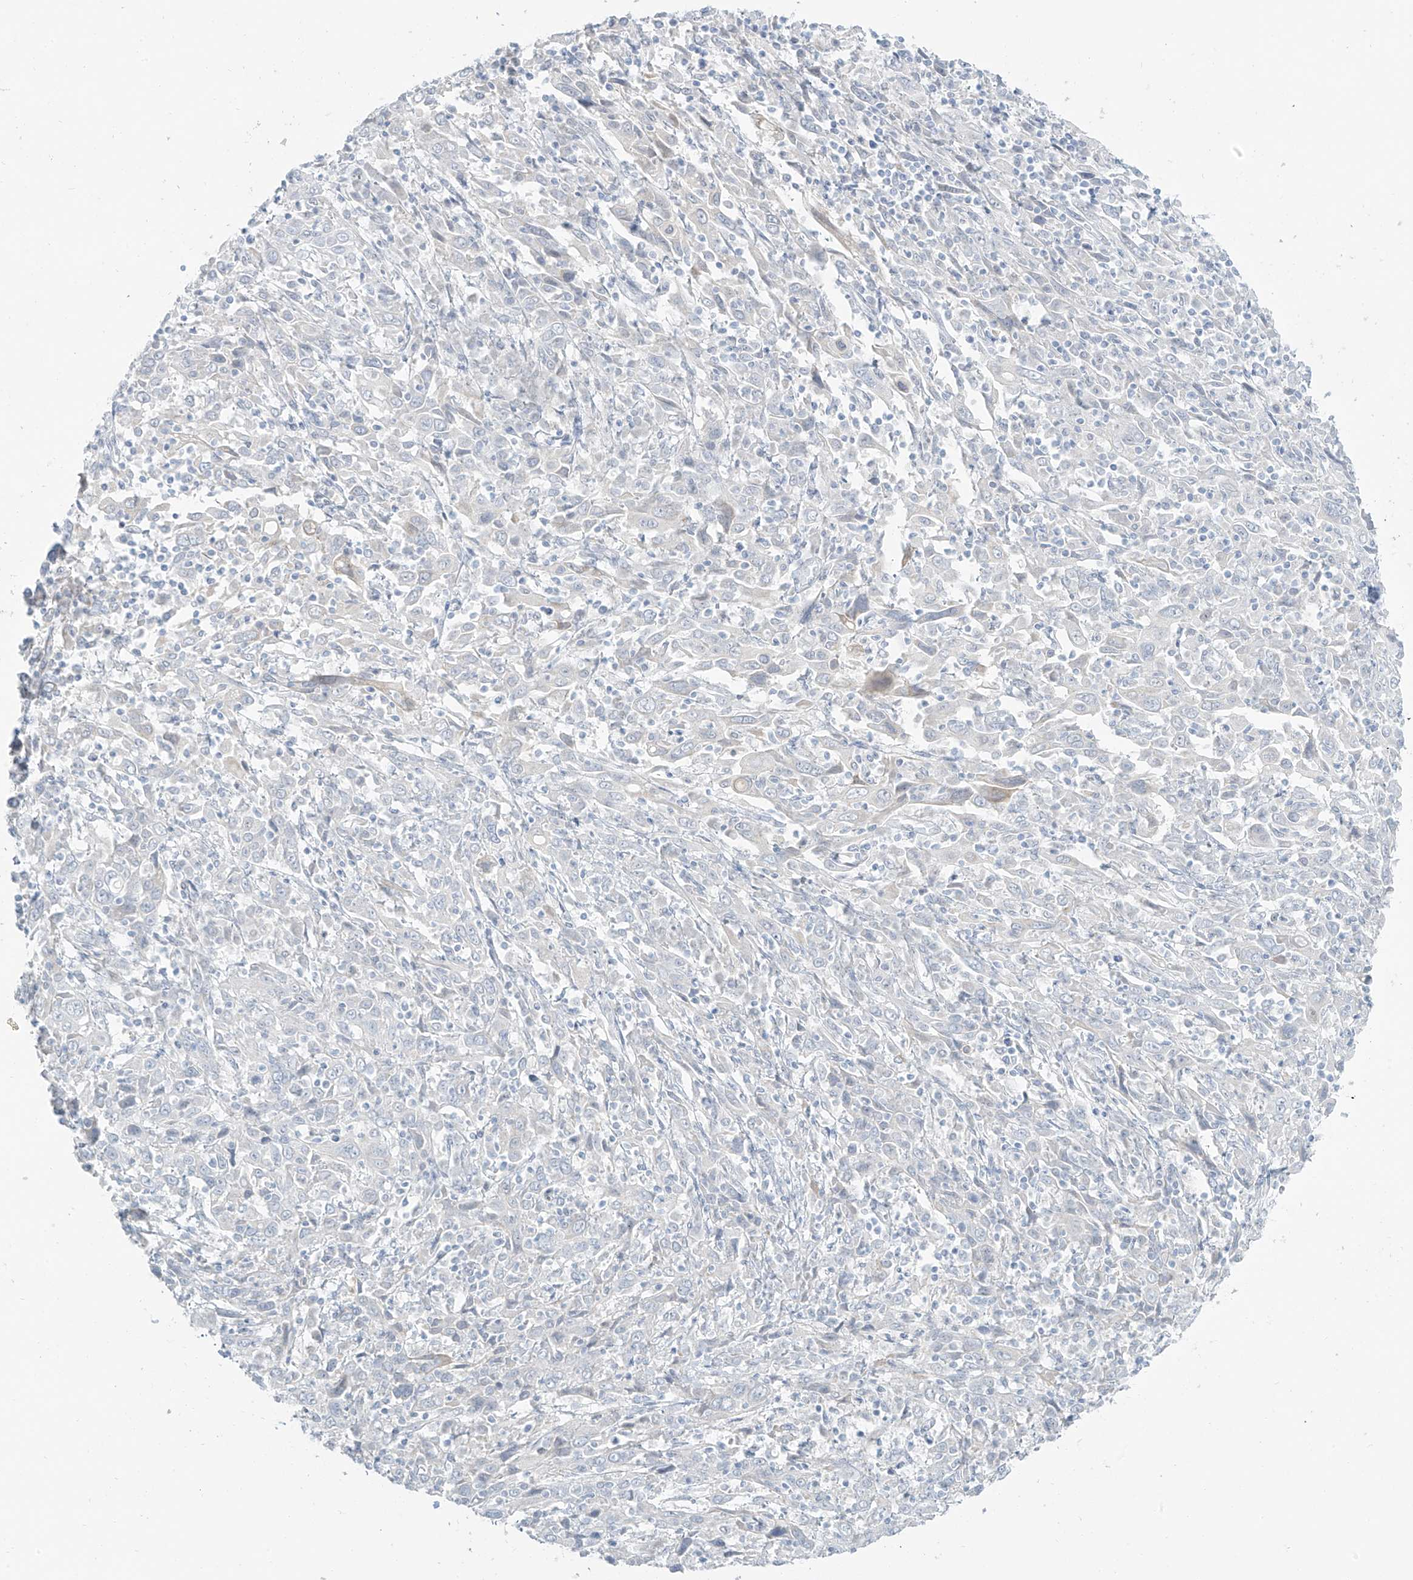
{"staining": {"intensity": "negative", "quantity": "none", "location": "none"}, "tissue": "cervical cancer", "cell_type": "Tumor cells", "image_type": "cancer", "snomed": [{"axis": "morphology", "description": "Squamous cell carcinoma, NOS"}, {"axis": "topography", "description": "Cervix"}], "caption": "An IHC histopathology image of cervical squamous cell carcinoma is shown. There is no staining in tumor cells of cervical squamous cell carcinoma.", "gene": "PRDM6", "patient": {"sex": "female", "age": 46}}